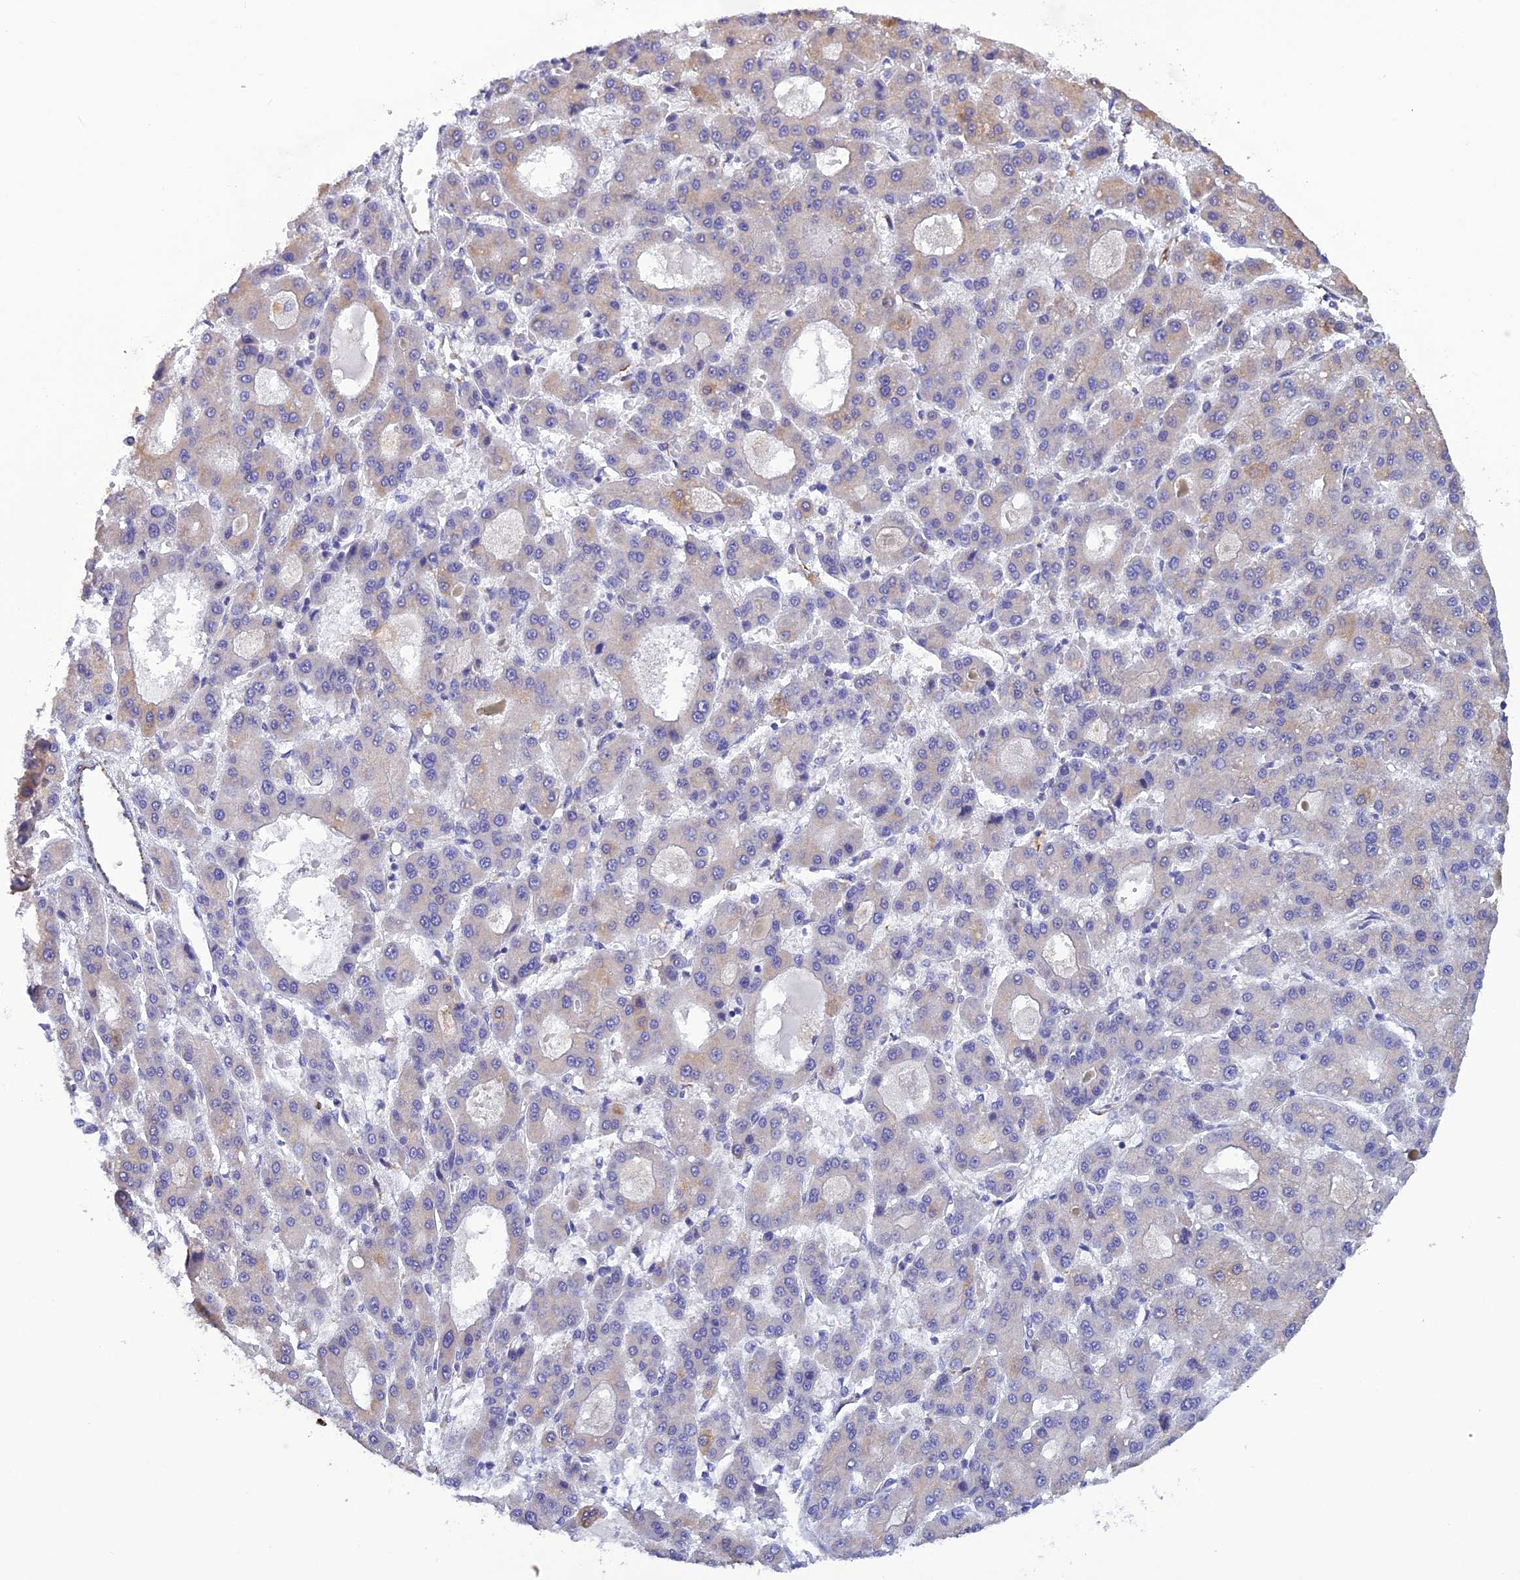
{"staining": {"intensity": "negative", "quantity": "none", "location": "none"}, "tissue": "liver cancer", "cell_type": "Tumor cells", "image_type": "cancer", "snomed": [{"axis": "morphology", "description": "Carcinoma, Hepatocellular, NOS"}, {"axis": "topography", "description": "Liver"}], "caption": "DAB (3,3'-diaminobenzidine) immunohistochemical staining of liver cancer (hepatocellular carcinoma) exhibits no significant expression in tumor cells.", "gene": "FBXL20", "patient": {"sex": "male", "age": 70}}